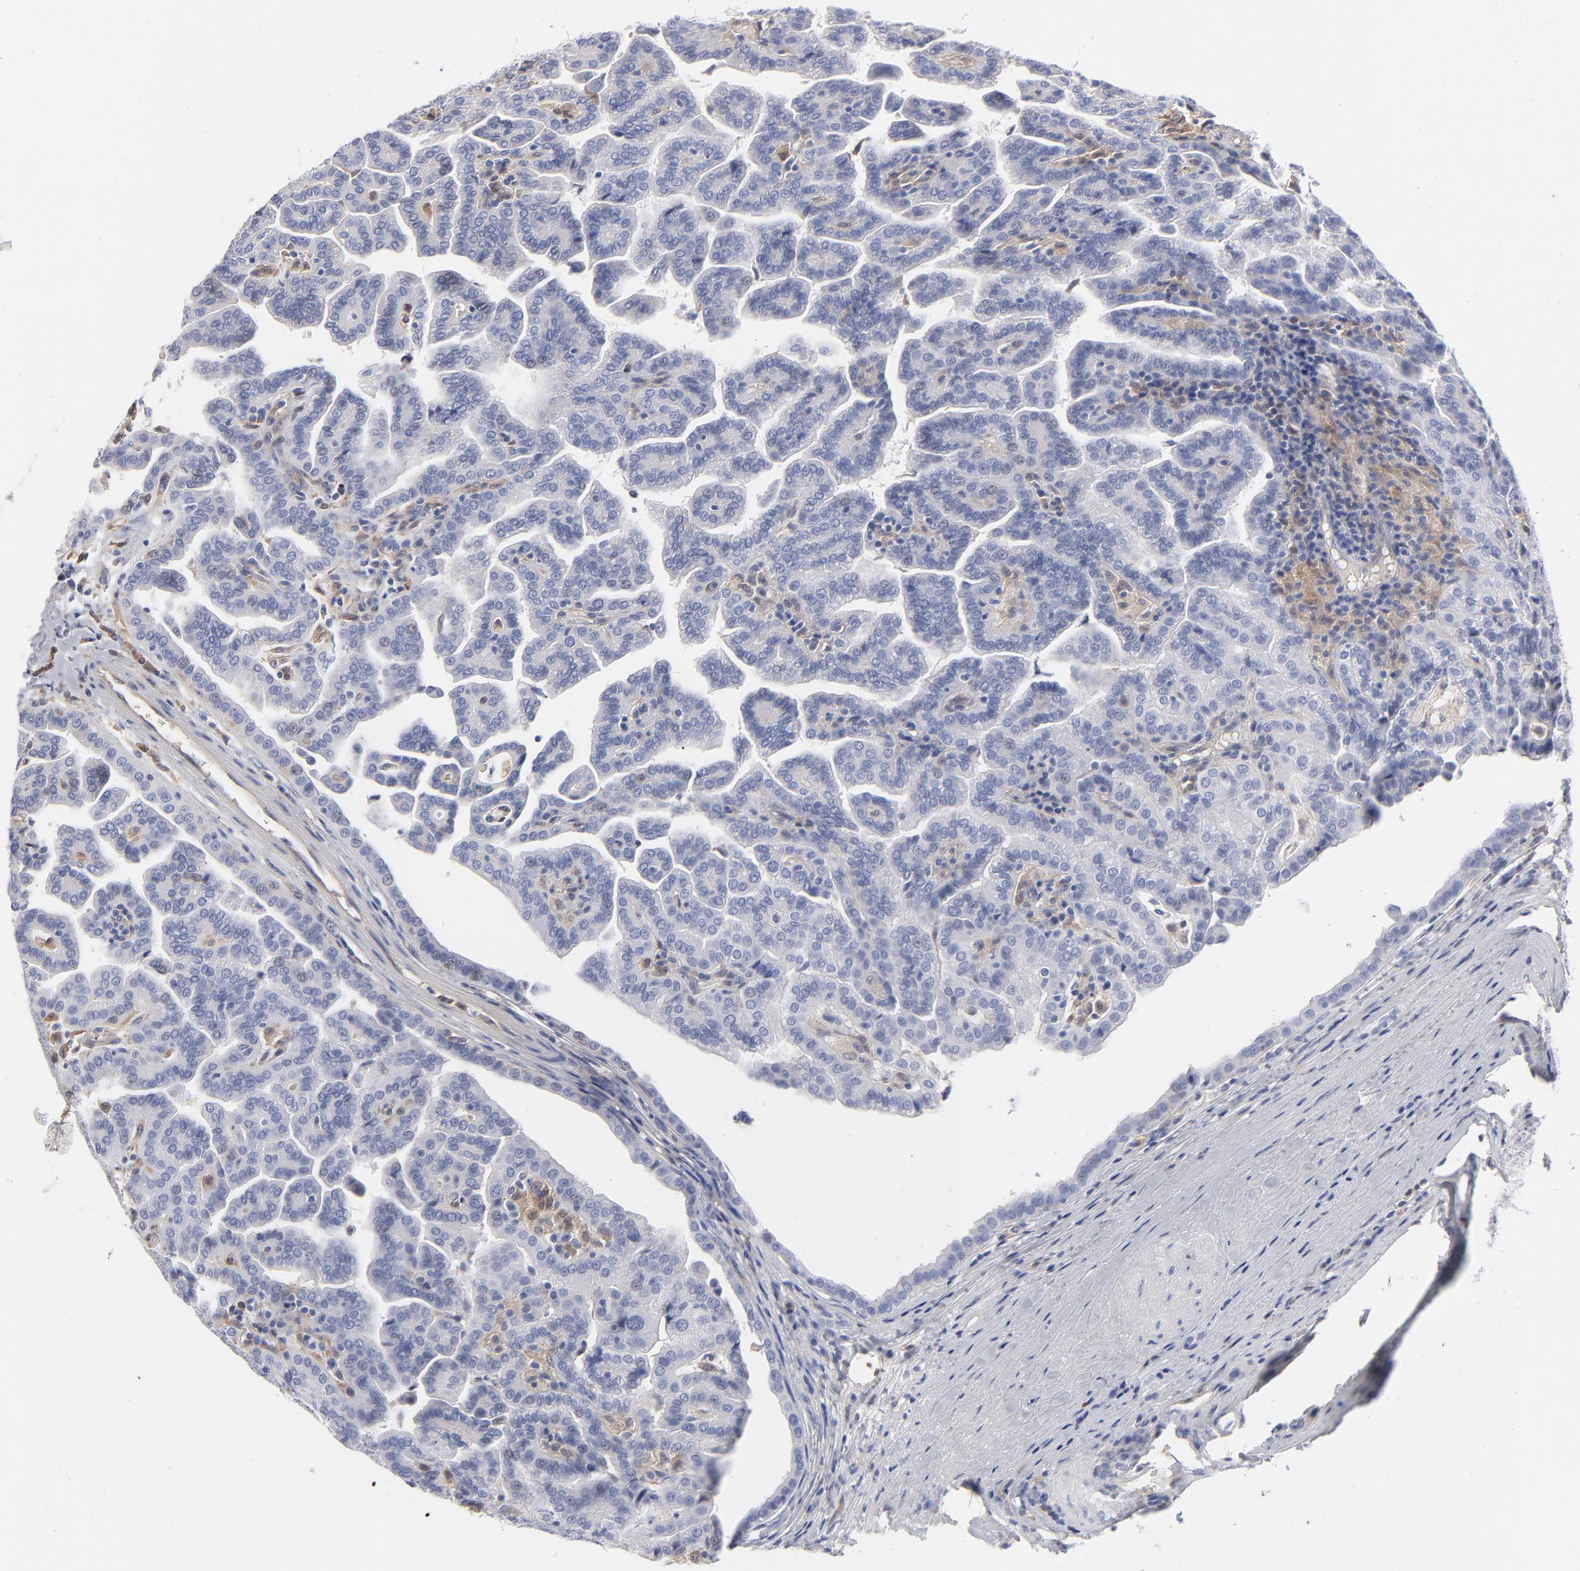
{"staining": {"intensity": "negative", "quantity": "none", "location": "none"}, "tissue": "renal cancer", "cell_type": "Tumor cells", "image_type": "cancer", "snomed": [{"axis": "morphology", "description": "Adenocarcinoma, NOS"}, {"axis": "topography", "description": "Kidney"}], "caption": "Protein analysis of renal cancer (adenocarcinoma) demonstrates no significant expression in tumor cells.", "gene": "ARRB1", "patient": {"sex": "male", "age": 61}}